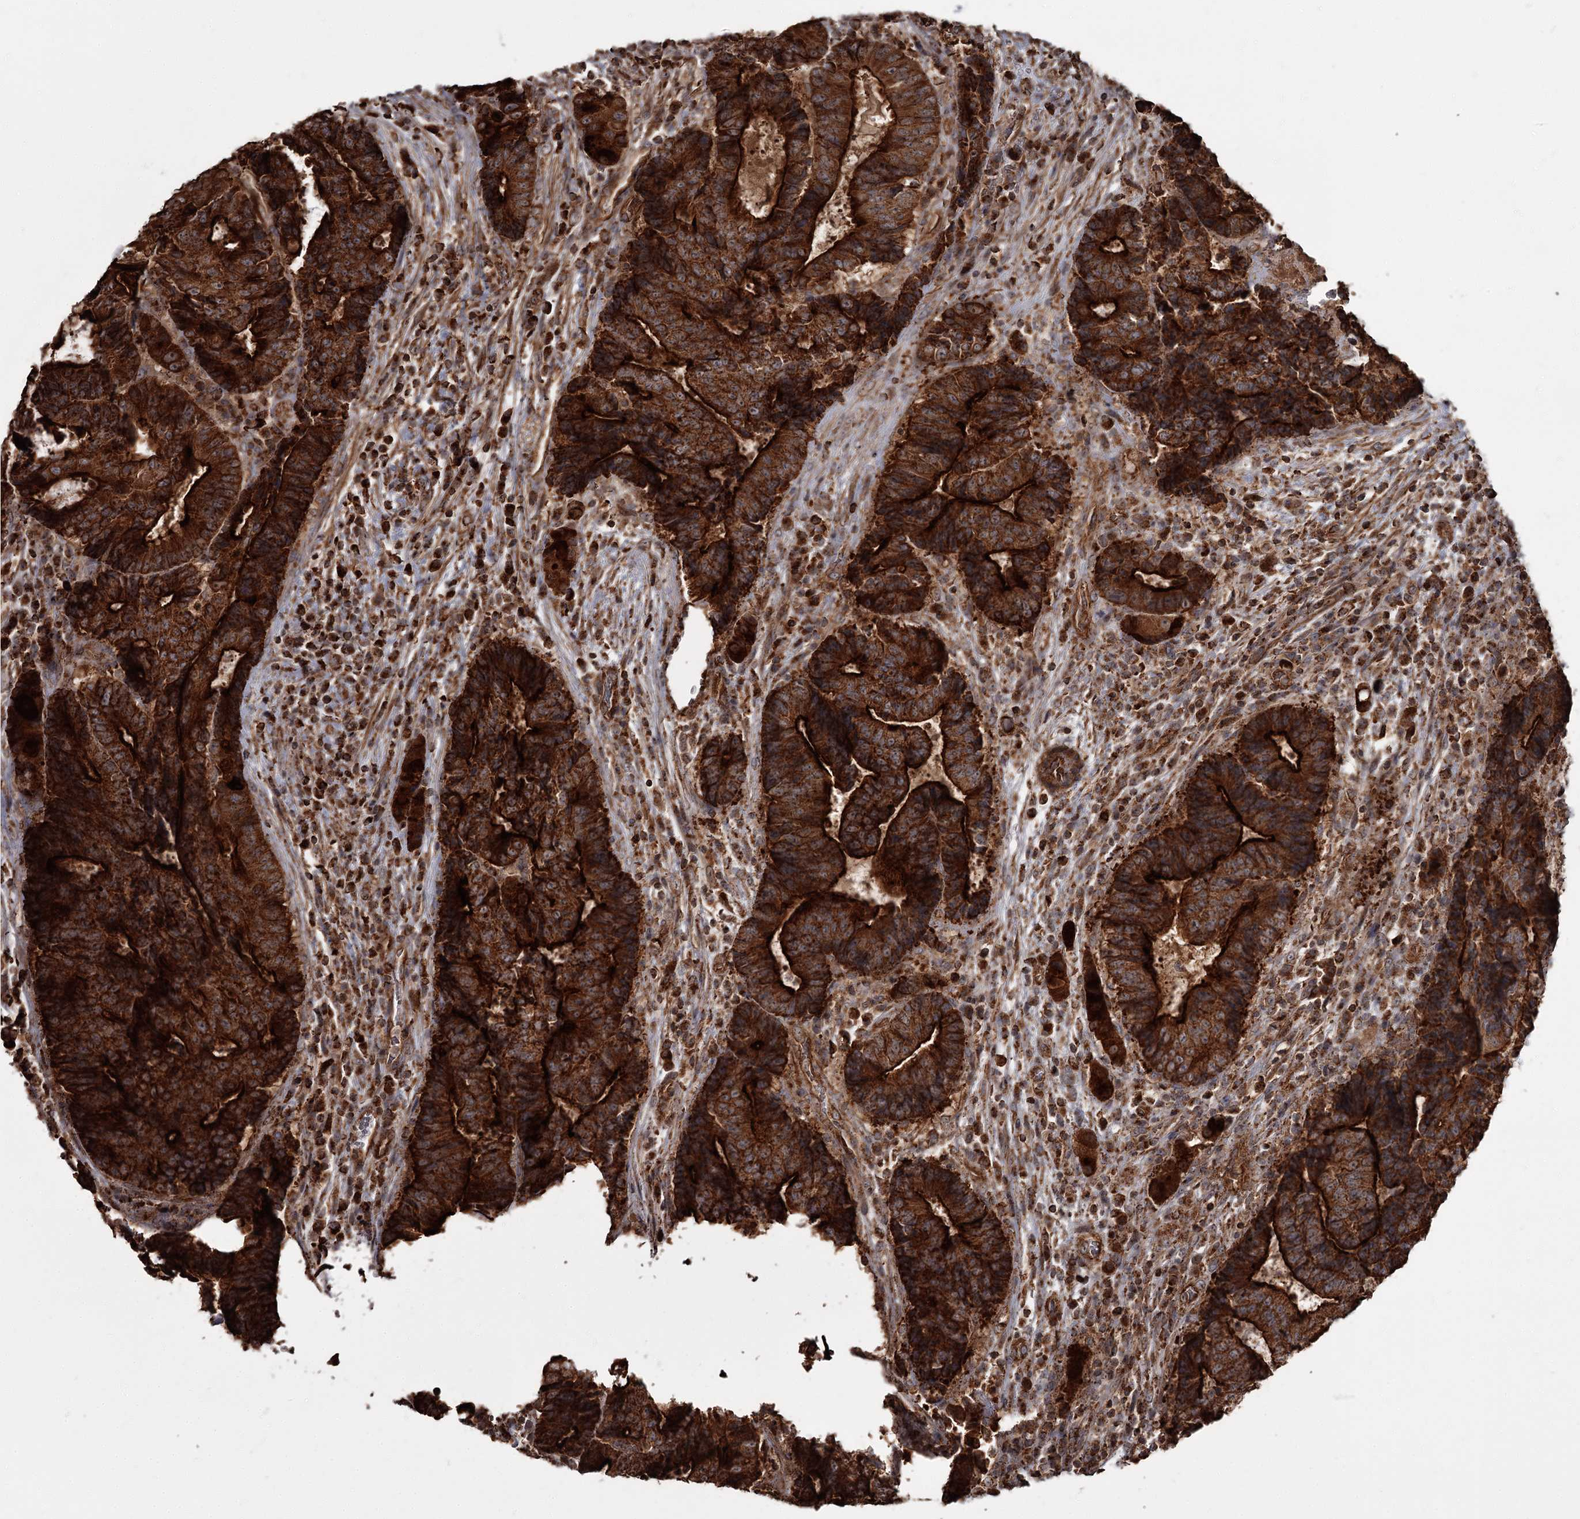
{"staining": {"intensity": "strong", "quantity": ">75%", "location": "cytoplasmic/membranous"}, "tissue": "colorectal cancer", "cell_type": "Tumor cells", "image_type": "cancer", "snomed": [{"axis": "morphology", "description": "Adenocarcinoma, NOS"}, {"axis": "topography", "description": "Rectum"}], "caption": "Strong cytoplasmic/membranous protein expression is present in approximately >75% of tumor cells in colorectal cancer.", "gene": "THAP9", "patient": {"sex": "male", "age": 69}}